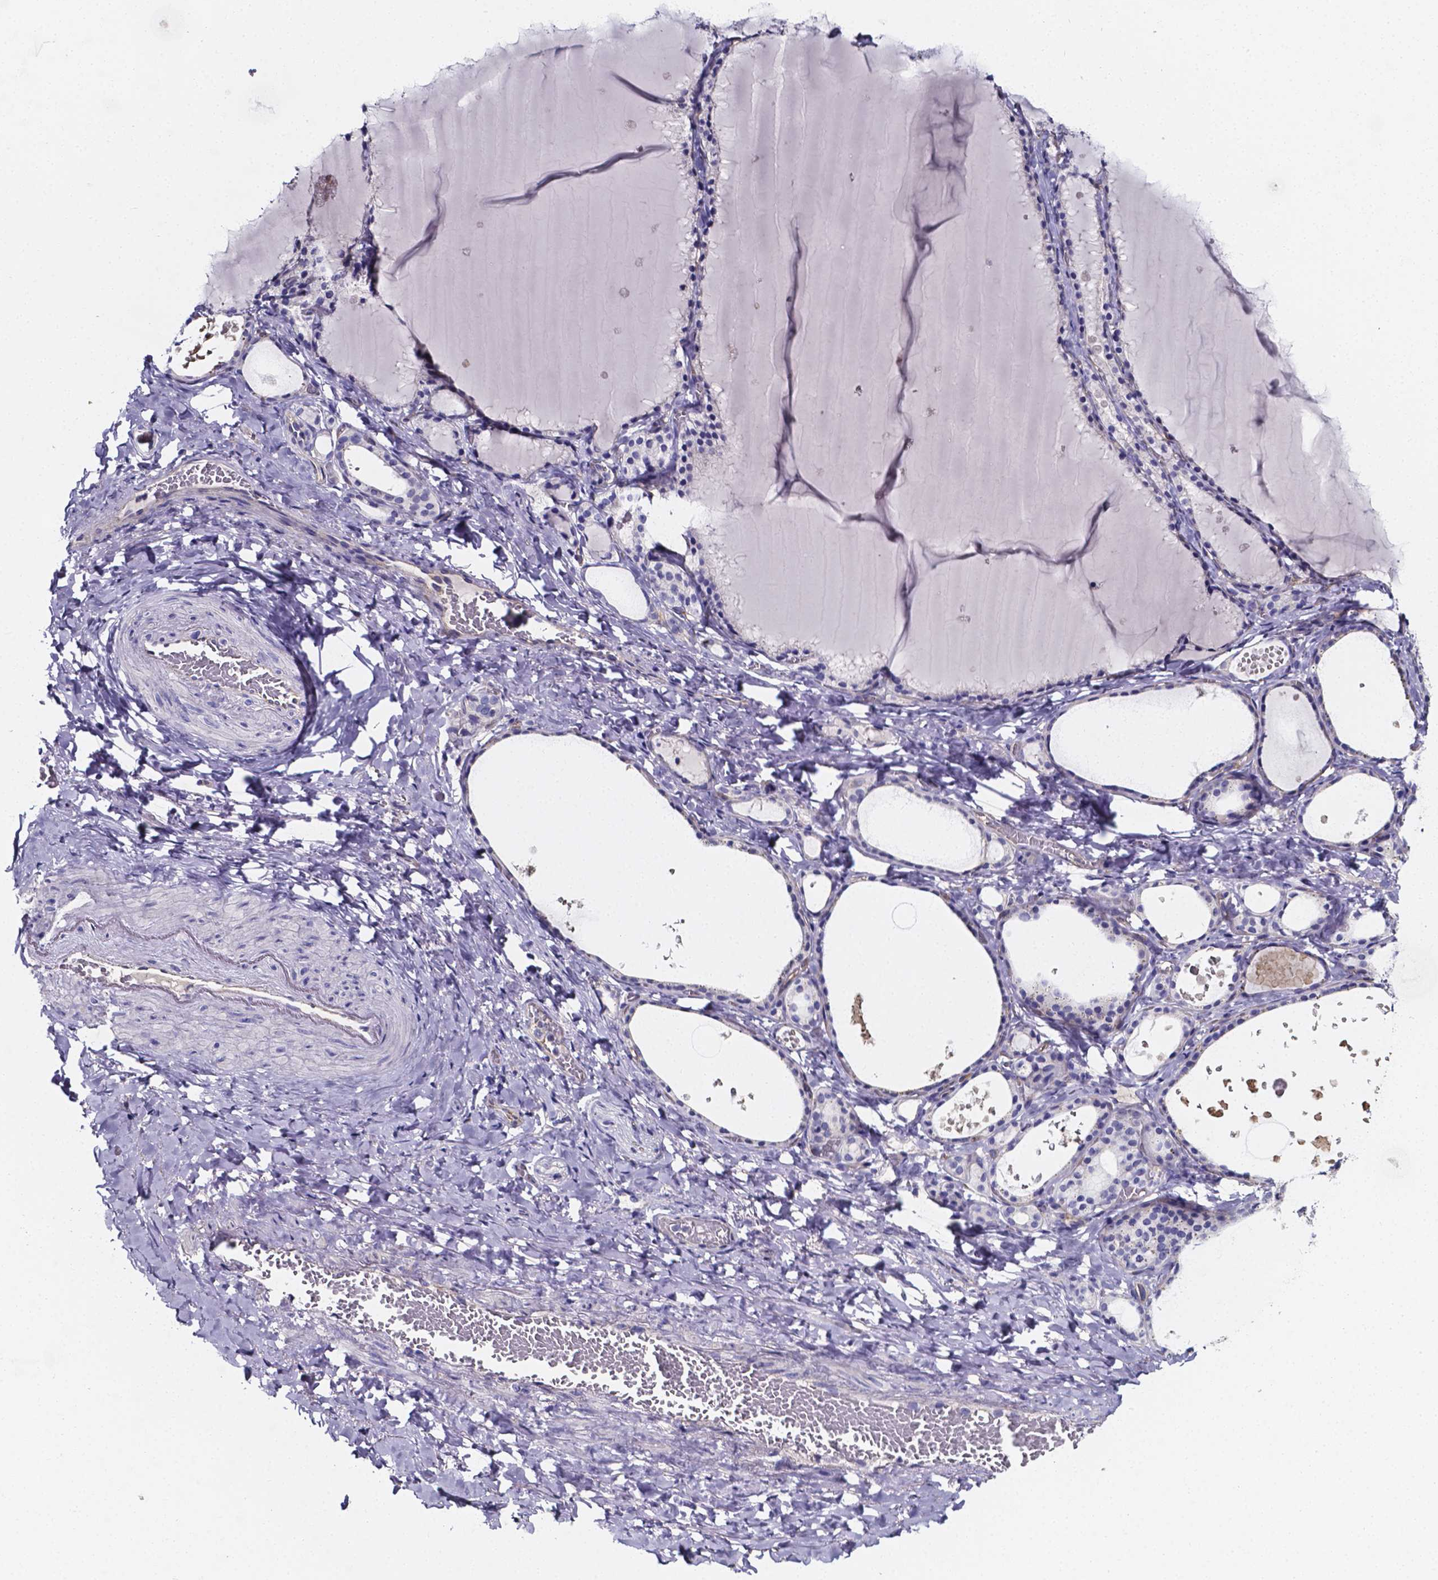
{"staining": {"intensity": "negative", "quantity": "none", "location": "none"}, "tissue": "thyroid gland", "cell_type": "Glandular cells", "image_type": "normal", "snomed": [{"axis": "morphology", "description": "Normal tissue, NOS"}, {"axis": "topography", "description": "Thyroid gland"}], "caption": "Immunohistochemistry (IHC) histopathology image of unremarkable thyroid gland: thyroid gland stained with DAB (3,3'-diaminobenzidine) shows no significant protein expression in glandular cells. (Brightfield microscopy of DAB (3,3'-diaminobenzidine) immunohistochemistry (IHC) at high magnification).", "gene": "CACNG8", "patient": {"sex": "female", "age": 56}}